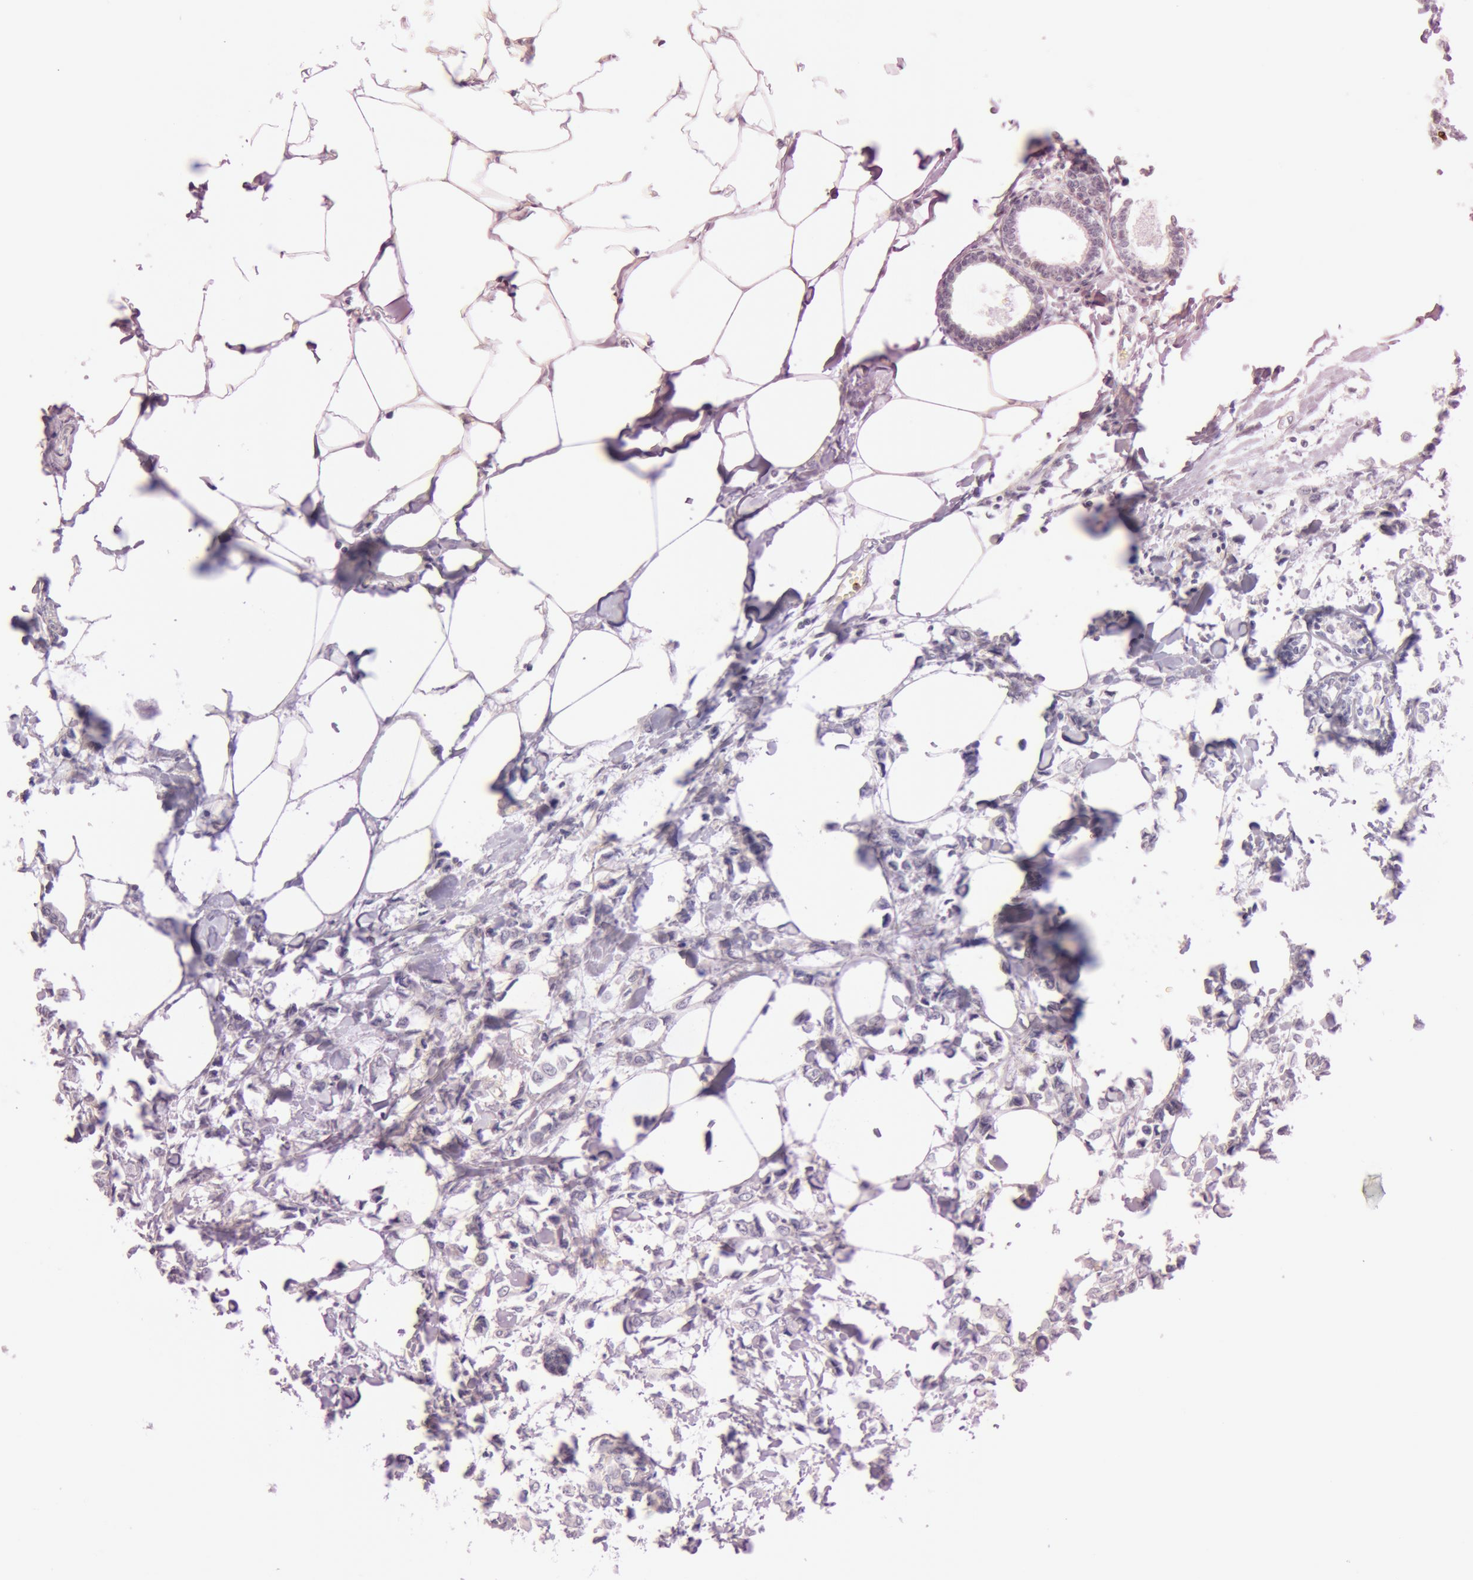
{"staining": {"intensity": "negative", "quantity": "none", "location": "none"}, "tissue": "breast cancer", "cell_type": "Tumor cells", "image_type": "cancer", "snomed": [{"axis": "morphology", "description": "Lobular carcinoma"}, {"axis": "topography", "description": "Breast"}], "caption": "IHC micrograph of breast cancer stained for a protein (brown), which reveals no positivity in tumor cells. (Immunohistochemistry (ihc), brightfield microscopy, high magnification).", "gene": "KDM6A", "patient": {"sex": "female", "age": 51}}